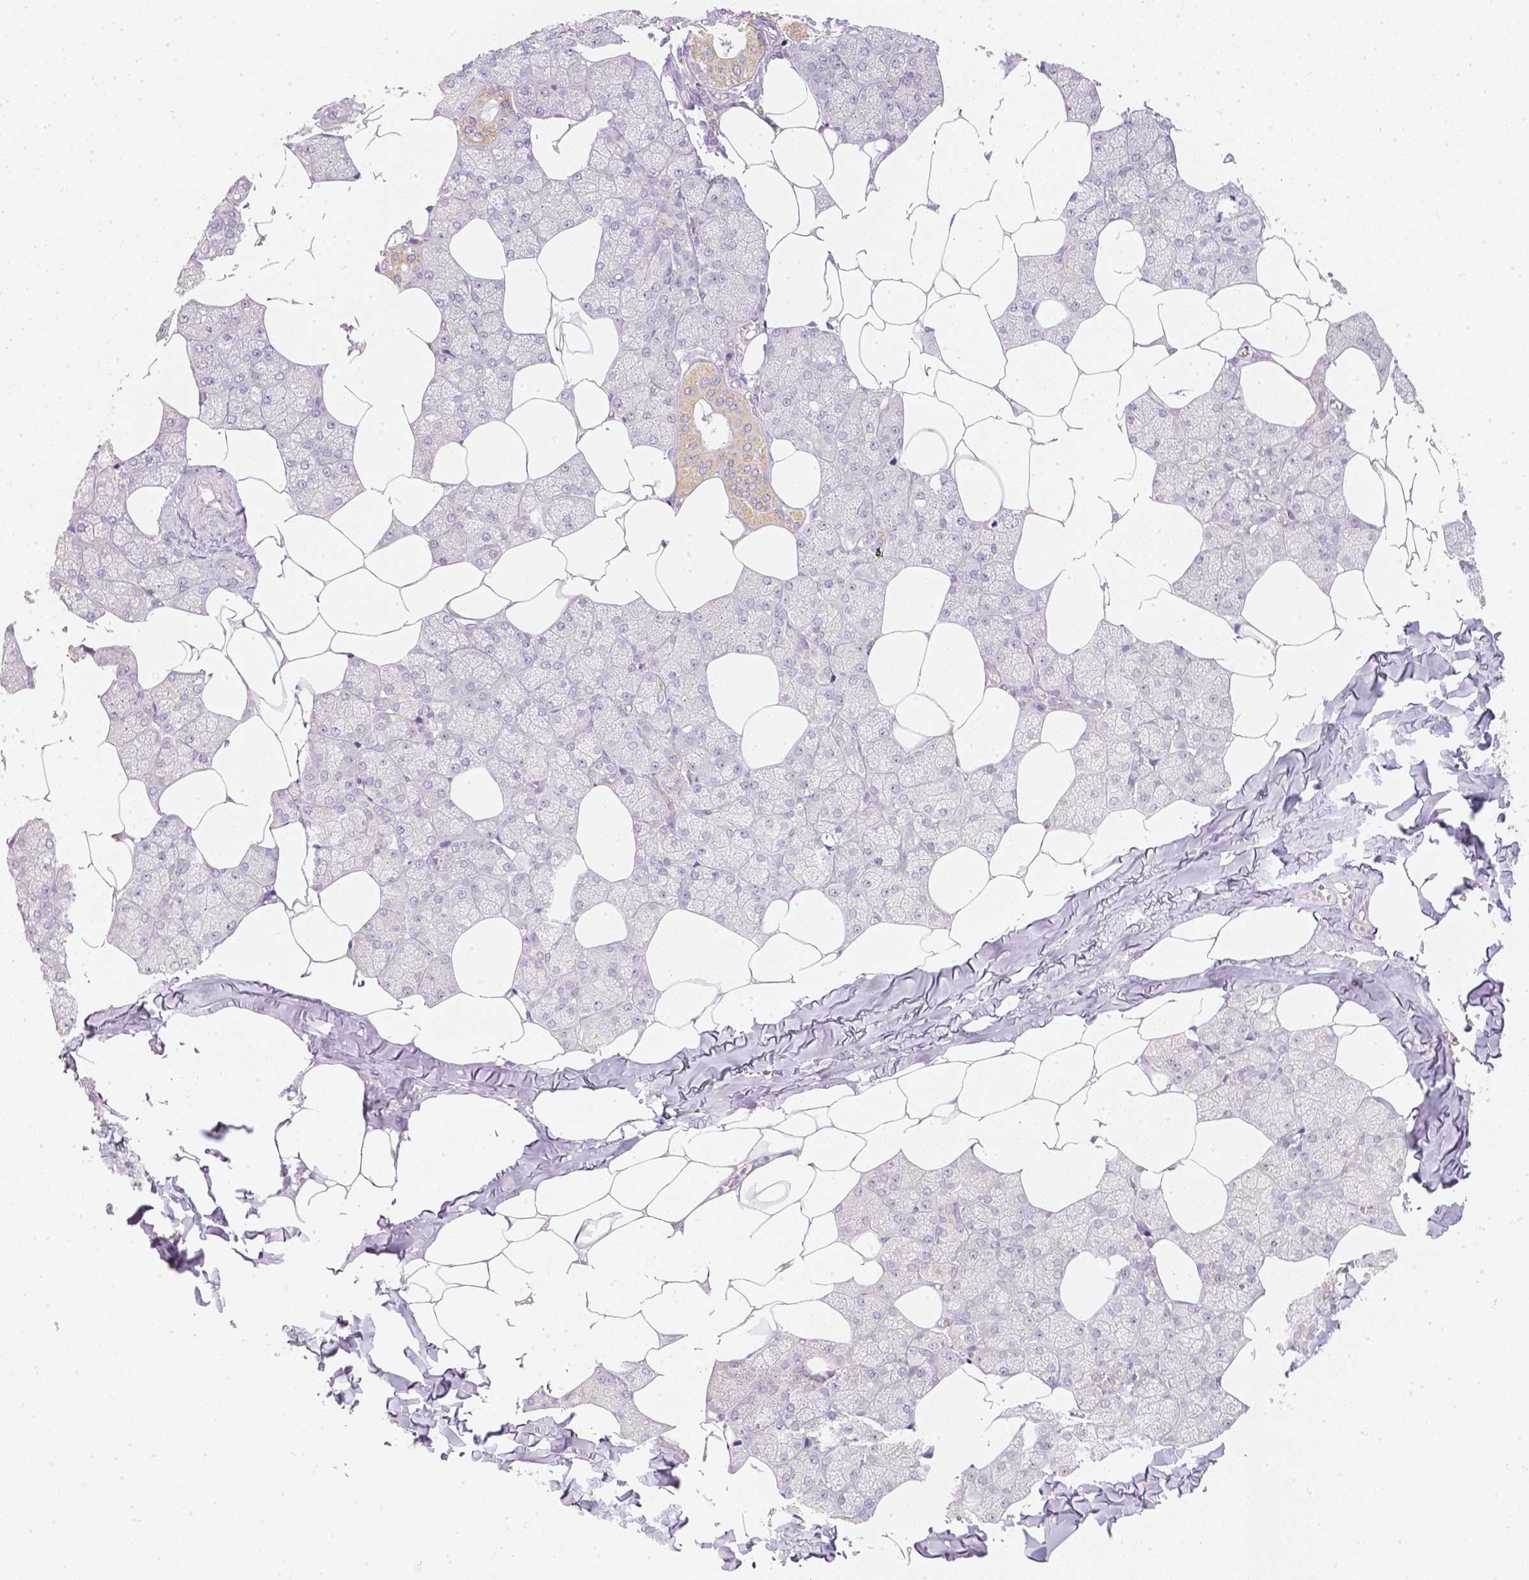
{"staining": {"intensity": "weak", "quantity": "<25%", "location": "cytoplasmic/membranous"}, "tissue": "salivary gland", "cell_type": "Glandular cells", "image_type": "normal", "snomed": [{"axis": "morphology", "description": "Normal tissue, NOS"}, {"axis": "topography", "description": "Salivary gland"}], "caption": "High magnification brightfield microscopy of unremarkable salivary gland stained with DAB (3,3'-diaminobenzidine) (brown) and counterstained with hematoxylin (blue): glandular cells show no significant expression.", "gene": "NVL", "patient": {"sex": "female", "age": 43}}